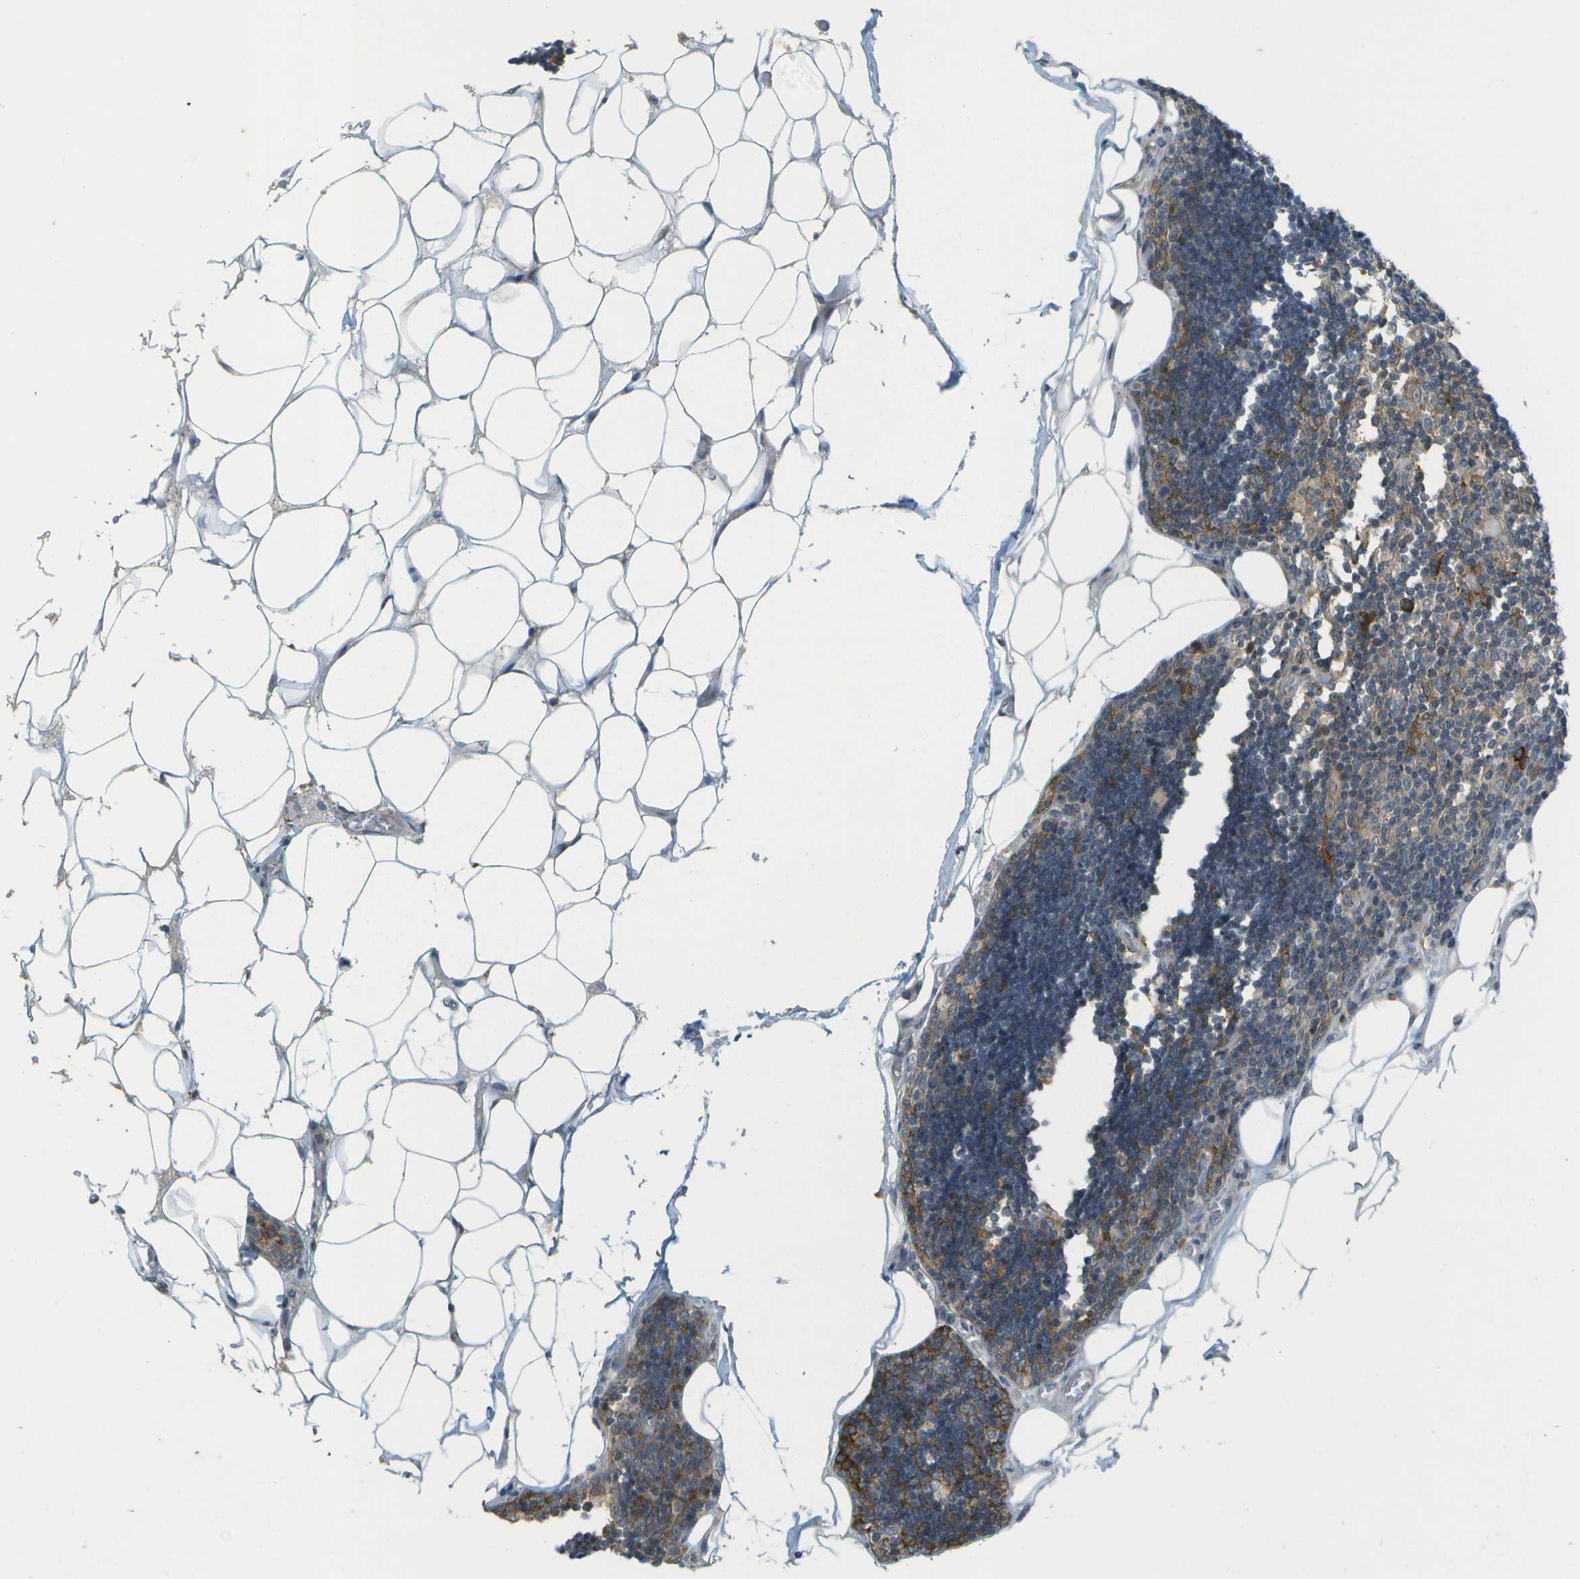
{"staining": {"intensity": "moderate", "quantity": "<25%", "location": "cytoplasmic/membranous"}, "tissue": "lymph node", "cell_type": "Germinal center cells", "image_type": "normal", "snomed": [{"axis": "morphology", "description": "Normal tissue, NOS"}, {"axis": "topography", "description": "Lymph node"}], "caption": "Immunohistochemistry (IHC) (DAB (3,3'-diaminobenzidine)) staining of benign lymph node demonstrates moderate cytoplasmic/membranous protein positivity in approximately <25% of germinal center cells.", "gene": "WNK2", "patient": {"sex": "male", "age": 33}}